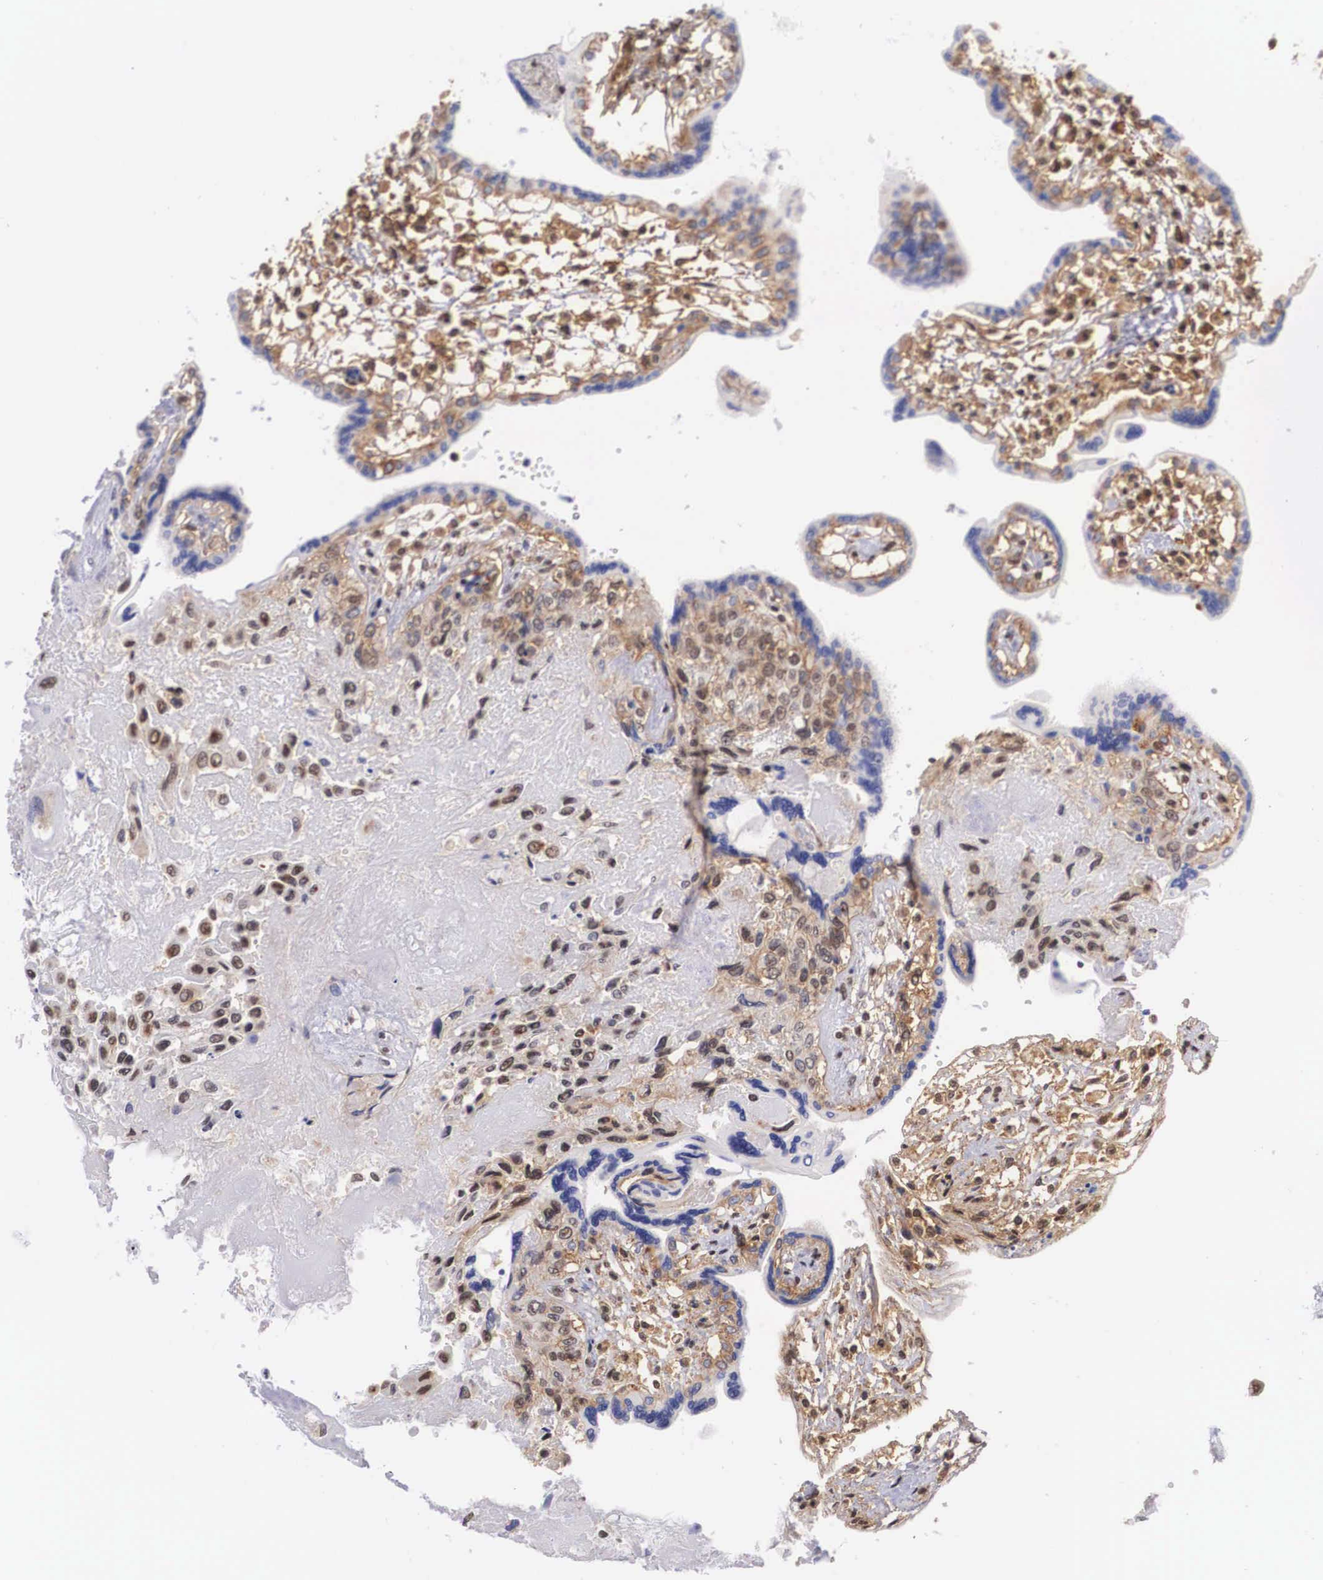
{"staining": {"intensity": "moderate", "quantity": "25%-75%", "location": "nuclear"}, "tissue": "placenta", "cell_type": "Decidual cells", "image_type": "normal", "snomed": [{"axis": "morphology", "description": "Normal tissue, NOS"}, {"axis": "topography", "description": "Placenta"}], "caption": "There is medium levels of moderate nuclear expression in decidual cells of benign placenta, as demonstrated by immunohistochemical staining (brown color).", "gene": "NR4A2", "patient": {"sex": "female", "age": 31}}